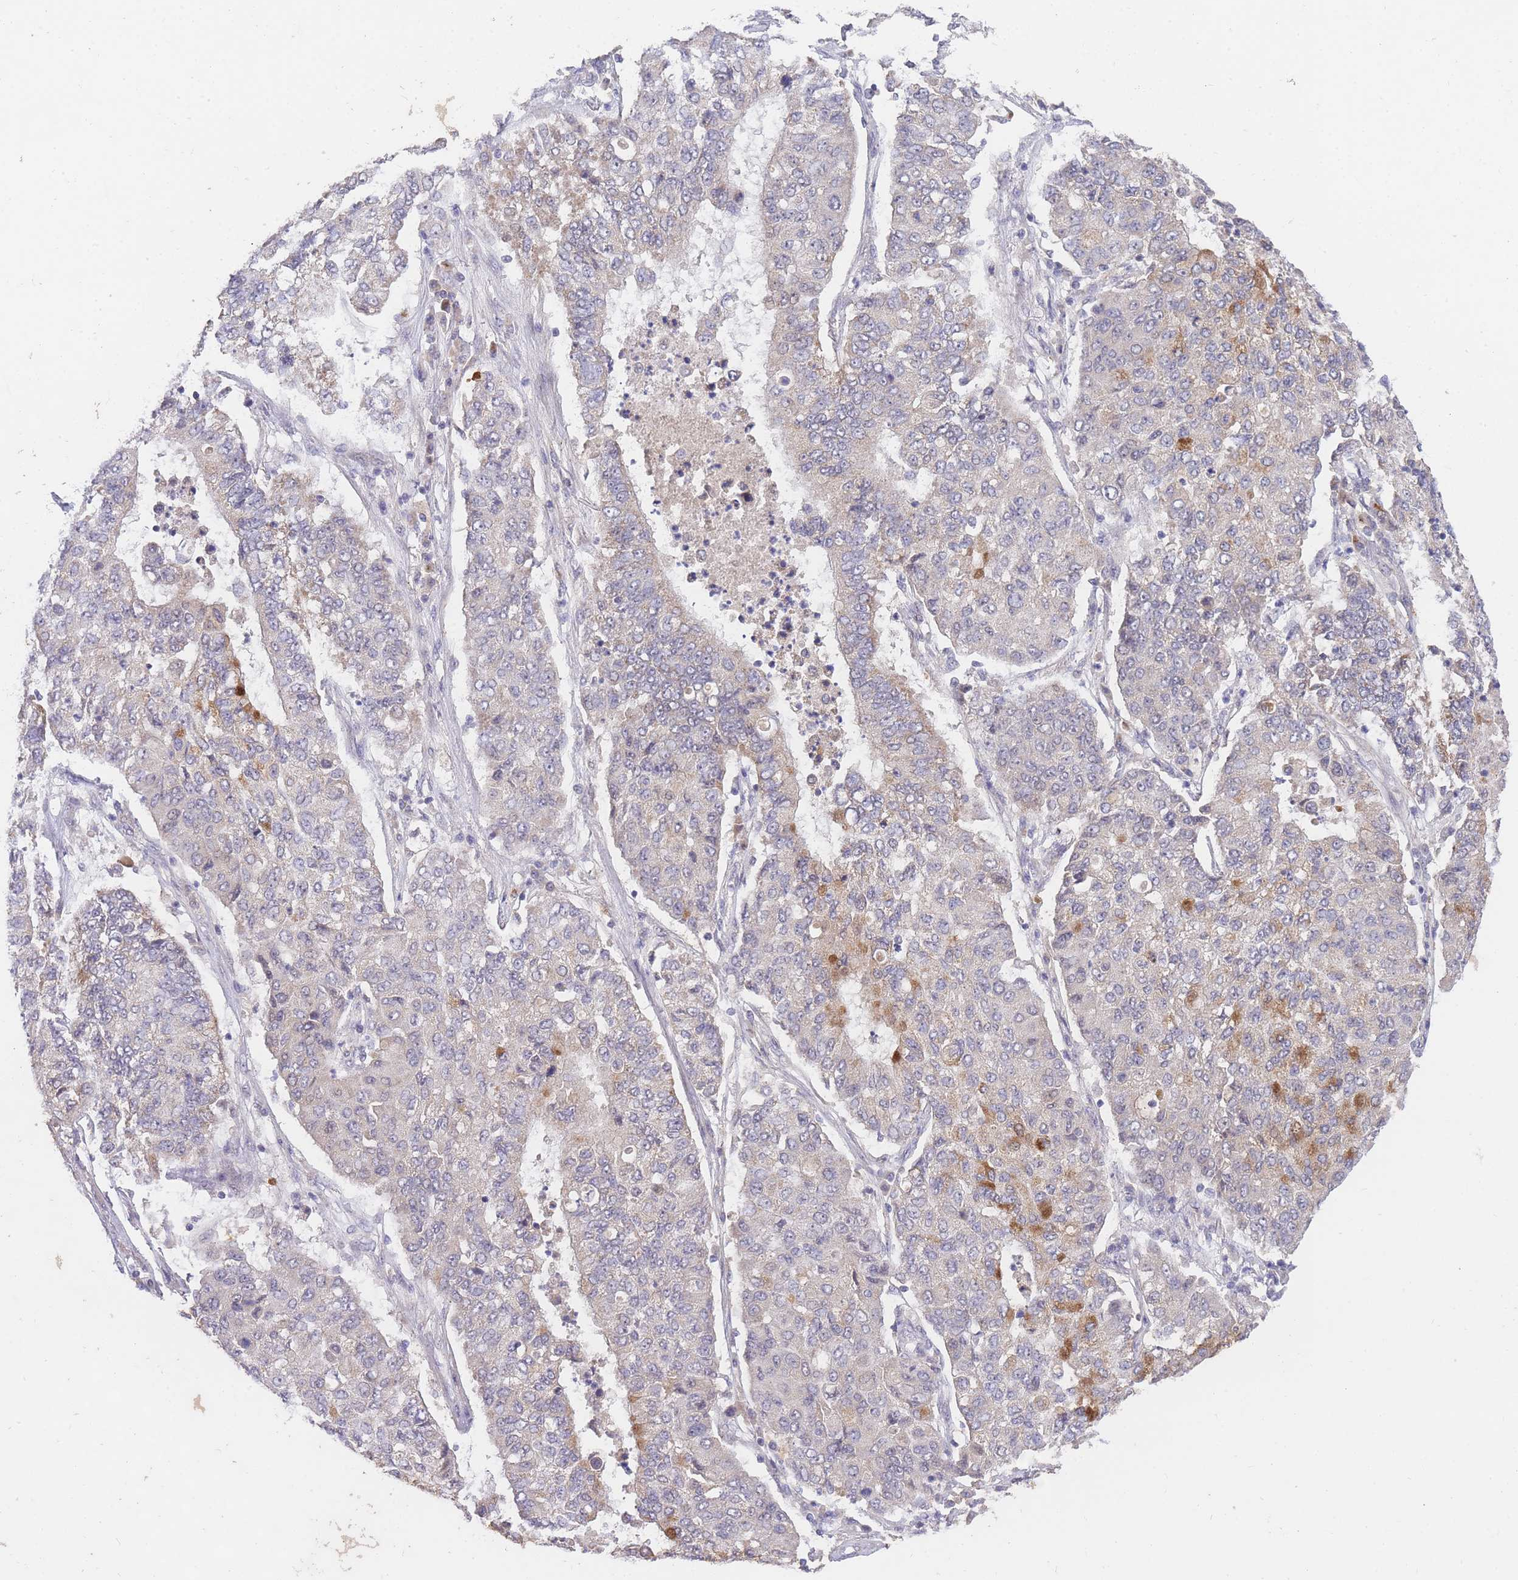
{"staining": {"intensity": "moderate", "quantity": "<25%", "location": "cytoplasmic/membranous"}, "tissue": "lung cancer", "cell_type": "Tumor cells", "image_type": "cancer", "snomed": [{"axis": "morphology", "description": "Squamous cell carcinoma, NOS"}, {"axis": "topography", "description": "Lung"}], "caption": "An image of human lung cancer stained for a protein reveals moderate cytoplasmic/membranous brown staining in tumor cells. Using DAB (brown) and hematoxylin (blue) stains, captured at high magnification using brightfield microscopy.", "gene": "SLC25A33", "patient": {"sex": "male", "age": 74}}